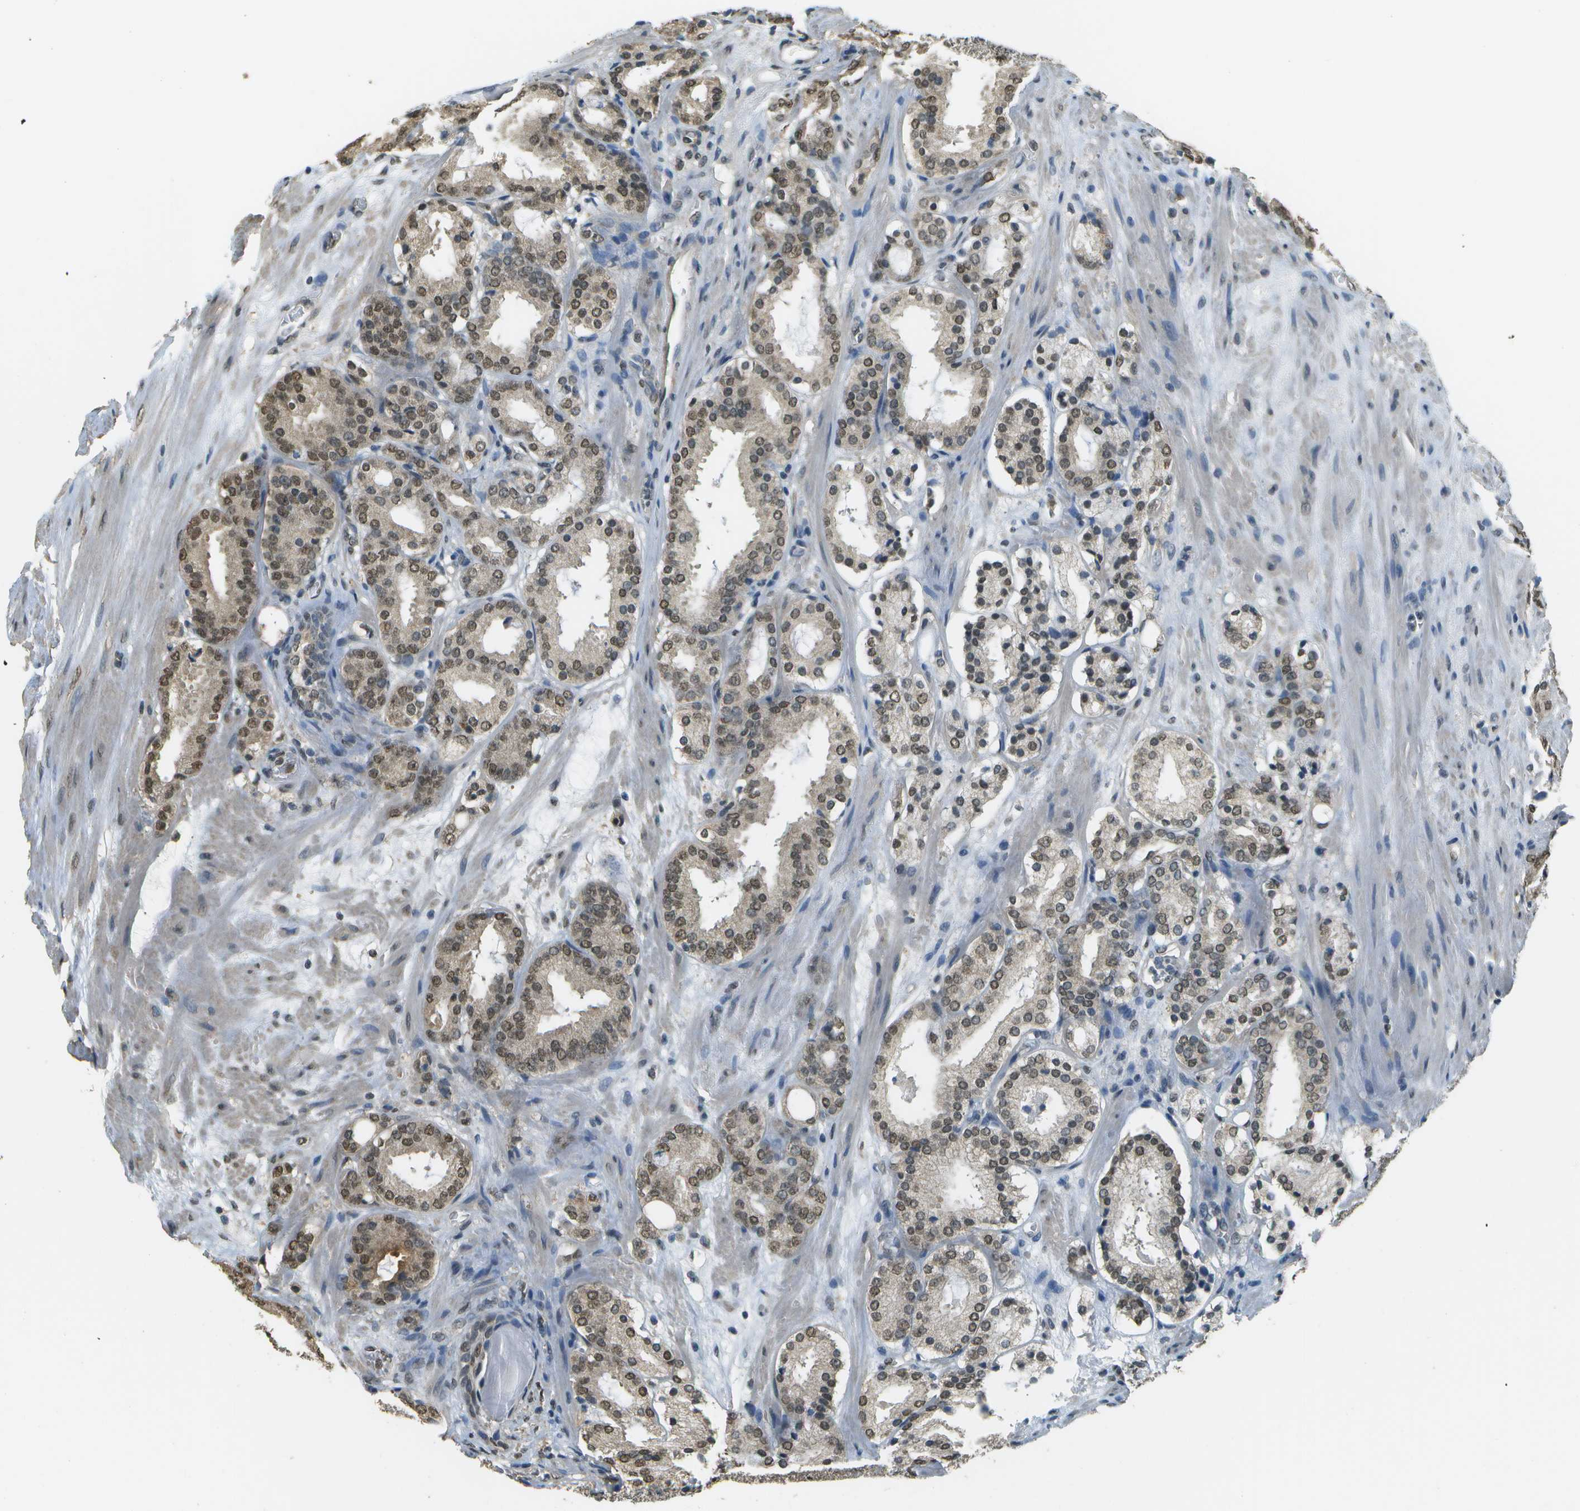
{"staining": {"intensity": "moderate", "quantity": ">75%", "location": "cytoplasmic/membranous,nuclear"}, "tissue": "prostate cancer", "cell_type": "Tumor cells", "image_type": "cancer", "snomed": [{"axis": "morphology", "description": "Adenocarcinoma, Low grade"}, {"axis": "topography", "description": "Prostate"}], "caption": "Immunohistochemical staining of prostate cancer shows medium levels of moderate cytoplasmic/membranous and nuclear expression in about >75% of tumor cells.", "gene": "ABL2", "patient": {"sex": "male", "age": 69}}